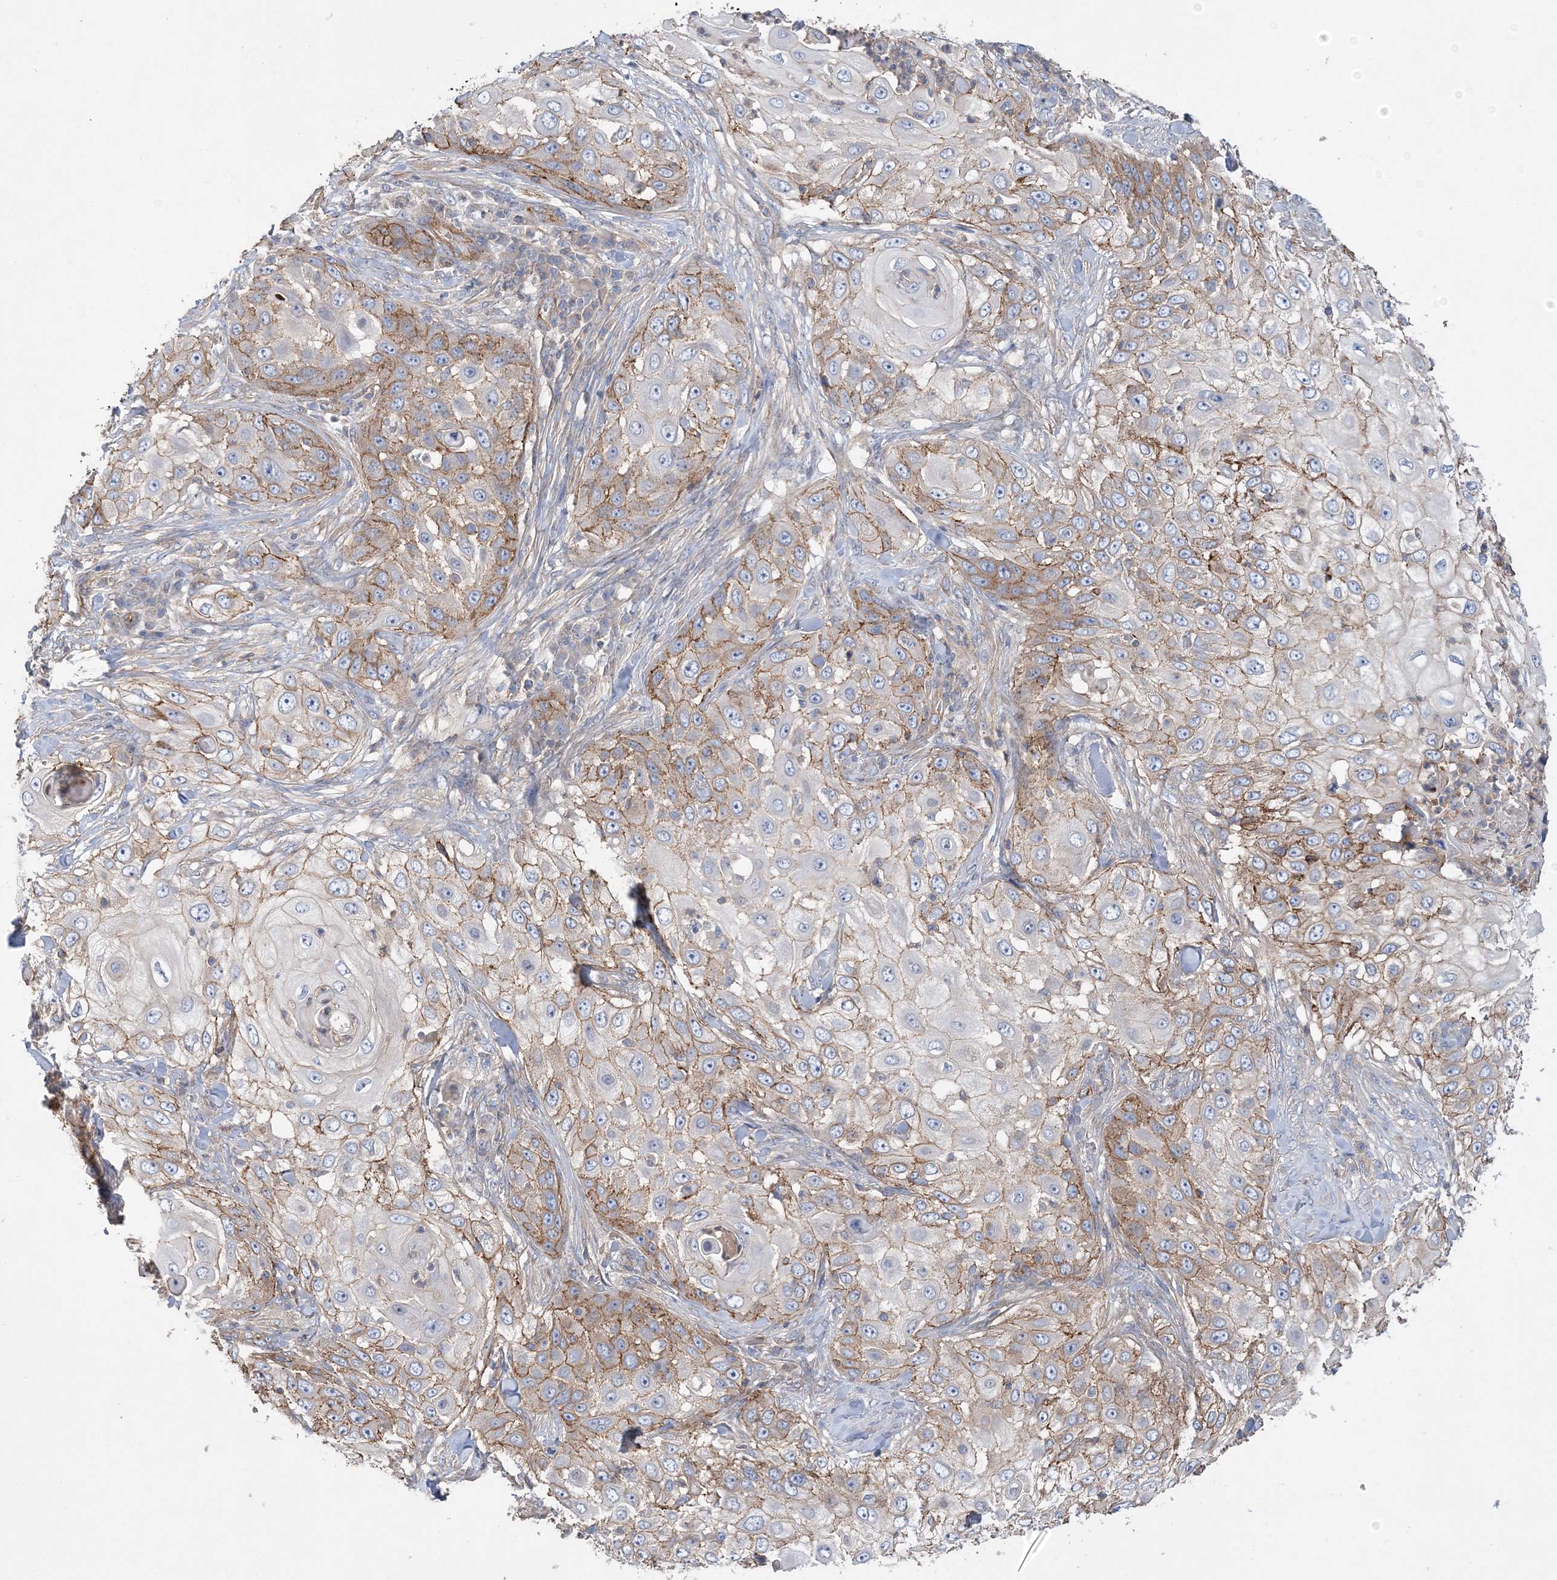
{"staining": {"intensity": "moderate", "quantity": "25%-75%", "location": "cytoplasmic/membranous"}, "tissue": "skin cancer", "cell_type": "Tumor cells", "image_type": "cancer", "snomed": [{"axis": "morphology", "description": "Squamous cell carcinoma, NOS"}, {"axis": "topography", "description": "Skin"}], "caption": "Skin squamous cell carcinoma tissue exhibits moderate cytoplasmic/membranous positivity in about 25%-75% of tumor cells, visualized by immunohistochemistry.", "gene": "PIGC", "patient": {"sex": "female", "age": 44}}